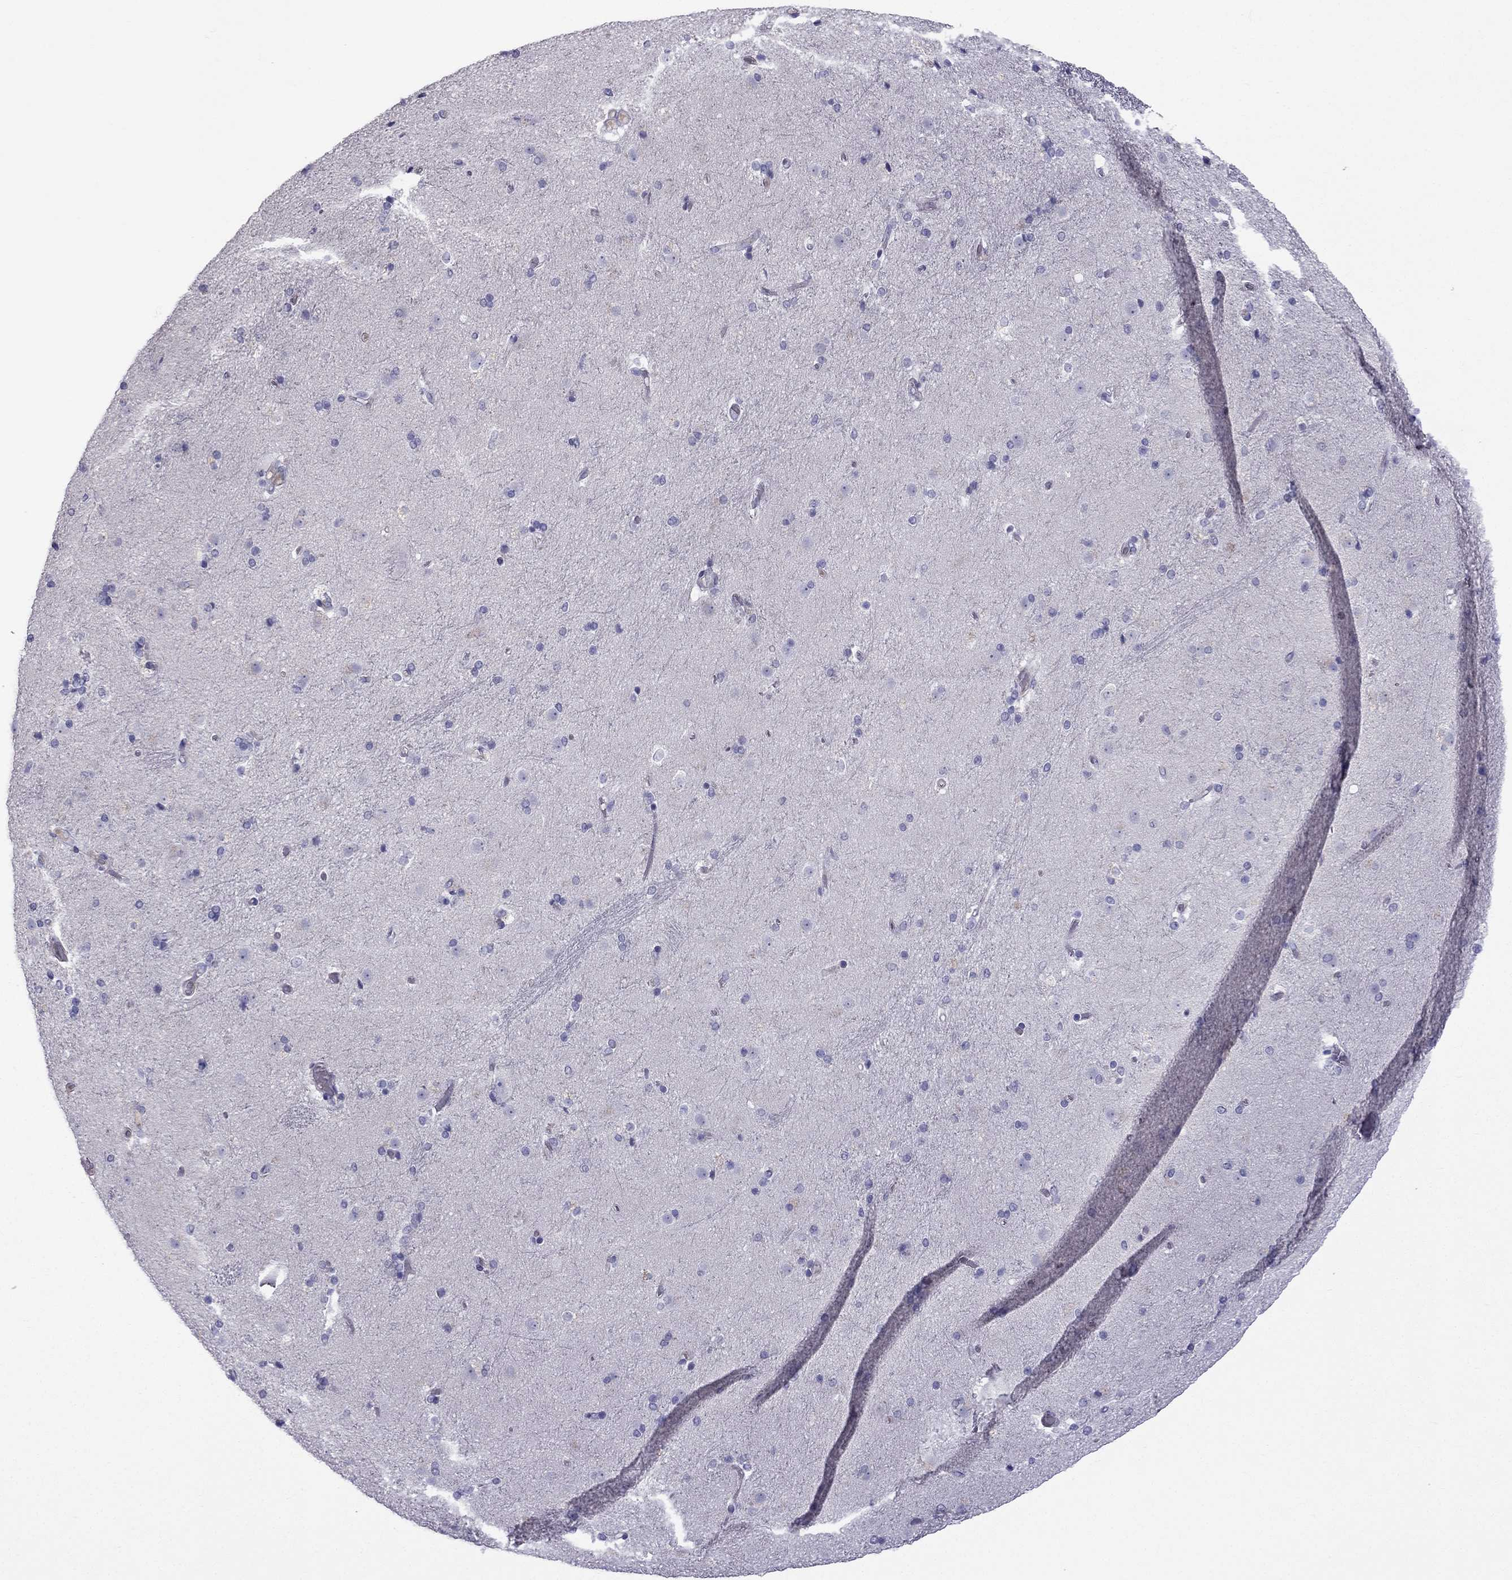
{"staining": {"intensity": "moderate", "quantity": "<25%", "location": "cytoplasmic/membranous"}, "tissue": "caudate", "cell_type": "Glial cells", "image_type": "normal", "snomed": [{"axis": "morphology", "description": "Normal tissue, NOS"}, {"axis": "topography", "description": "Lateral ventricle wall"}], "caption": "IHC image of normal caudate stained for a protein (brown), which shows low levels of moderate cytoplasmic/membranous staining in approximately <25% of glial cells.", "gene": "STOML3", "patient": {"sex": "male", "age": 54}}